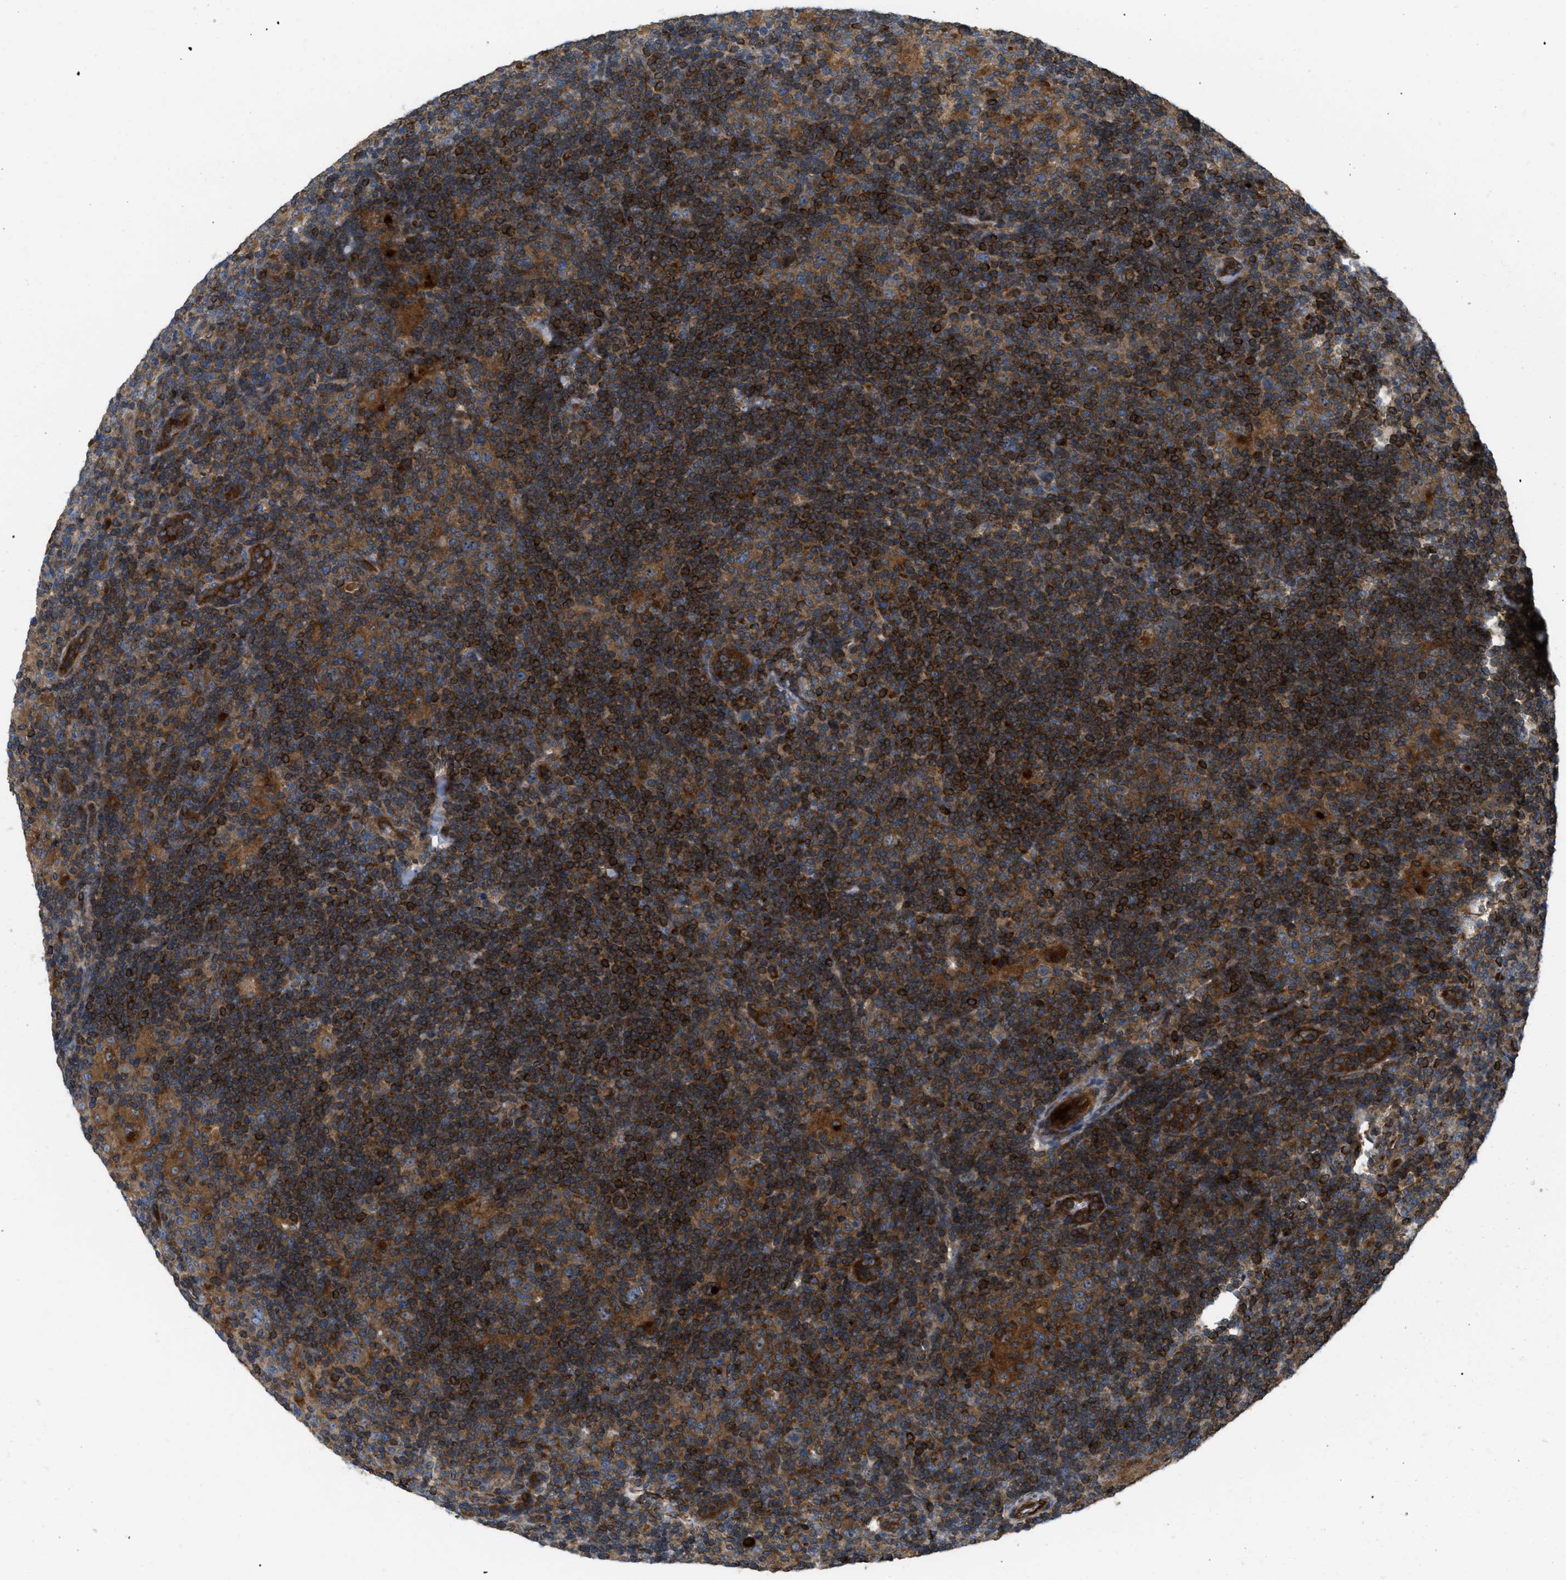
{"staining": {"intensity": "moderate", "quantity": ">75%", "location": "cytoplasmic/membranous"}, "tissue": "lymphoma", "cell_type": "Tumor cells", "image_type": "cancer", "snomed": [{"axis": "morphology", "description": "Hodgkin's disease, NOS"}, {"axis": "topography", "description": "Lymph node"}], "caption": "Immunohistochemistry (IHC) of Hodgkin's disease displays medium levels of moderate cytoplasmic/membranous expression in approximately >75% of tumor cells.", "gene": "ATP2A3", "patient": {"sex": "female", "age": 57}}